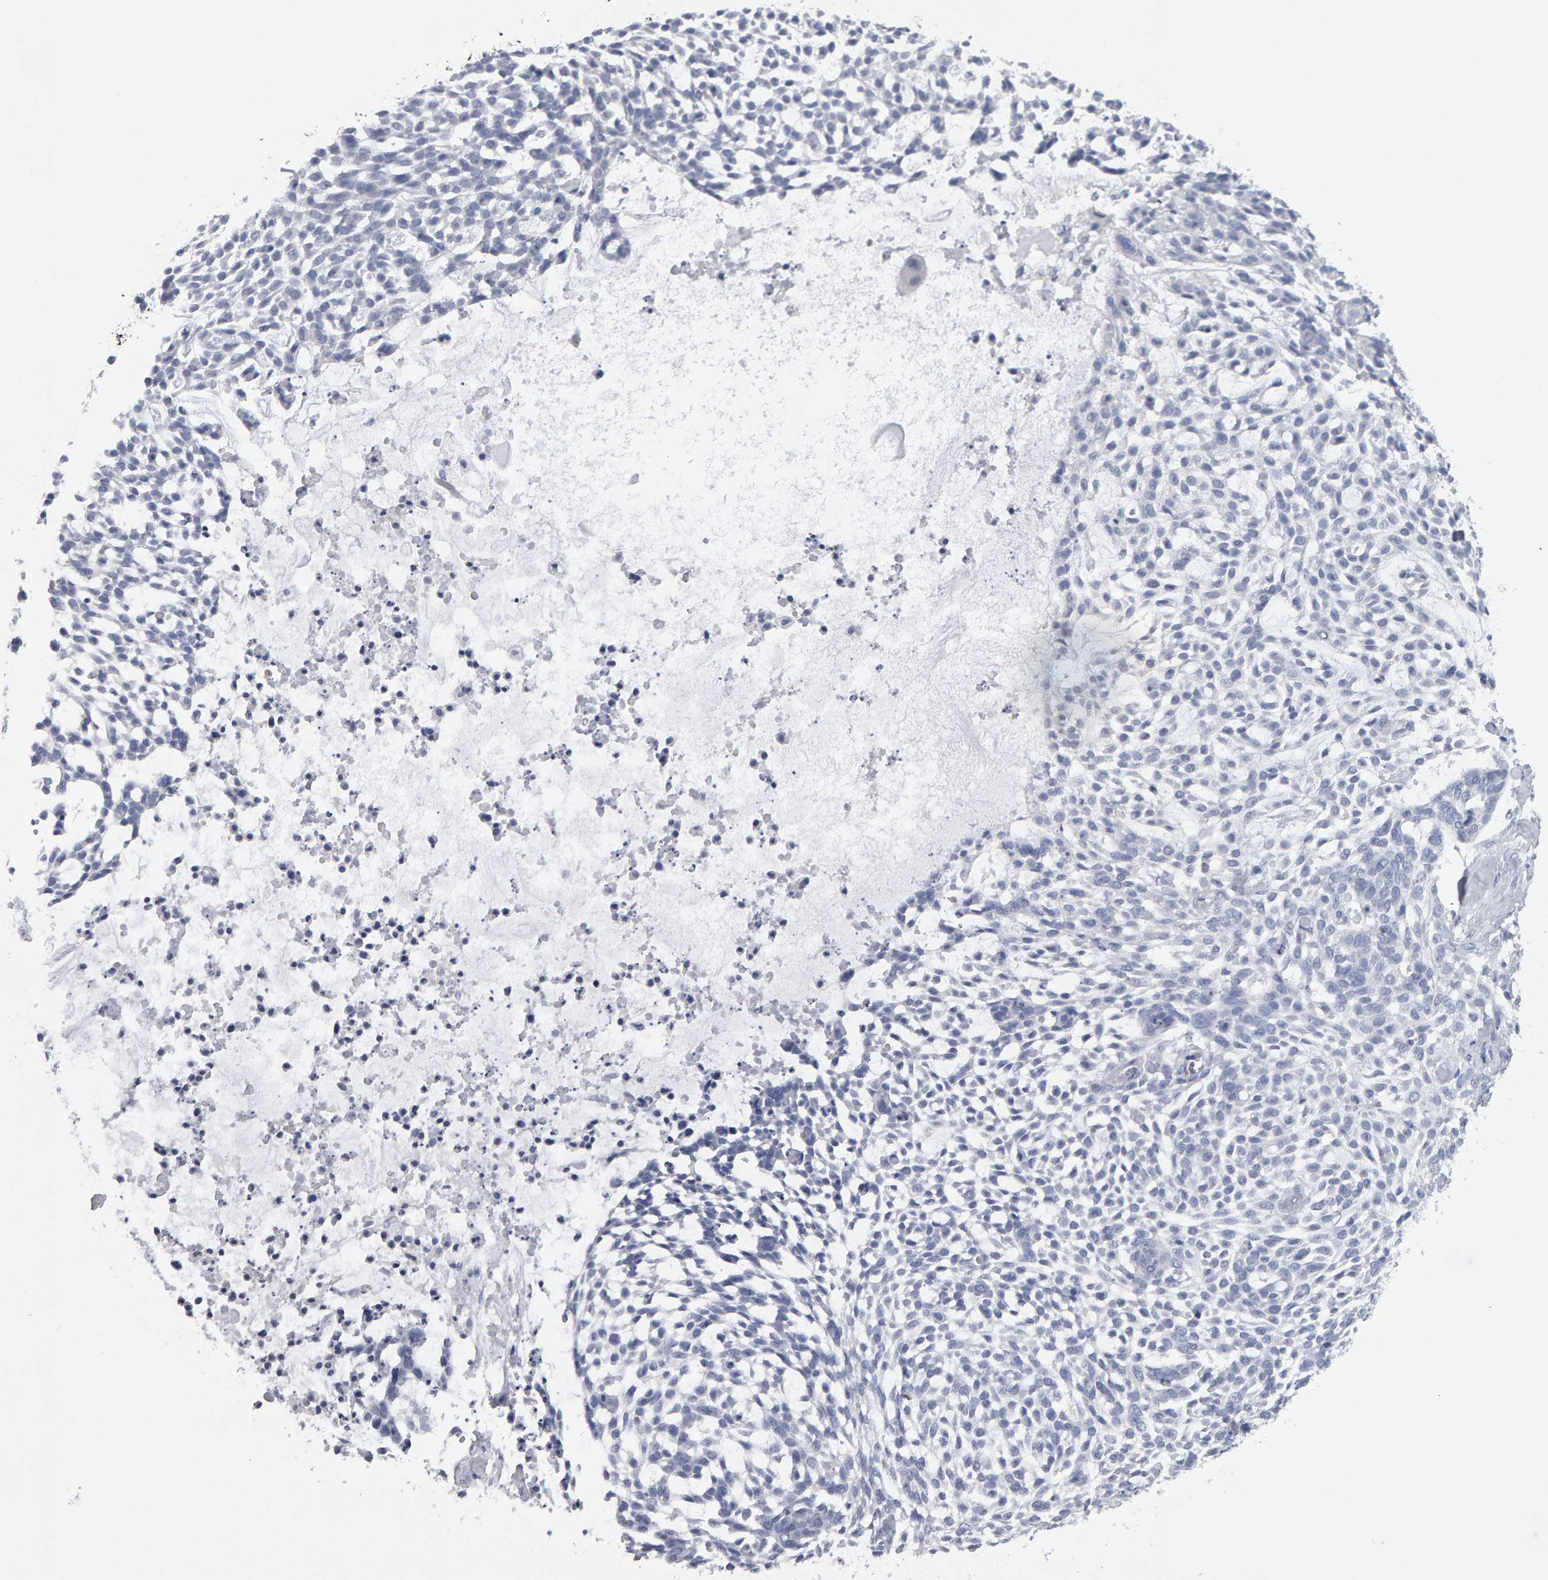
{"staining": {"intensity": "negative", "quantity": "none", "location": "none"}, "tissue": "skin cancer", "cell_type": "Tumor cells", "image_type": "cancer", "snomed": [{"axis": "morphology", "description": "Basal cell carcinoma"}, {"axis": "topography", "description": "Skin"}], "caption": "This is a histopathology image of IHC staining of basal cell carcinoma (skin), which shows no staining in tumor cells.", "gene": "CD38", "patient": {"sex": "female", "age": 64}}